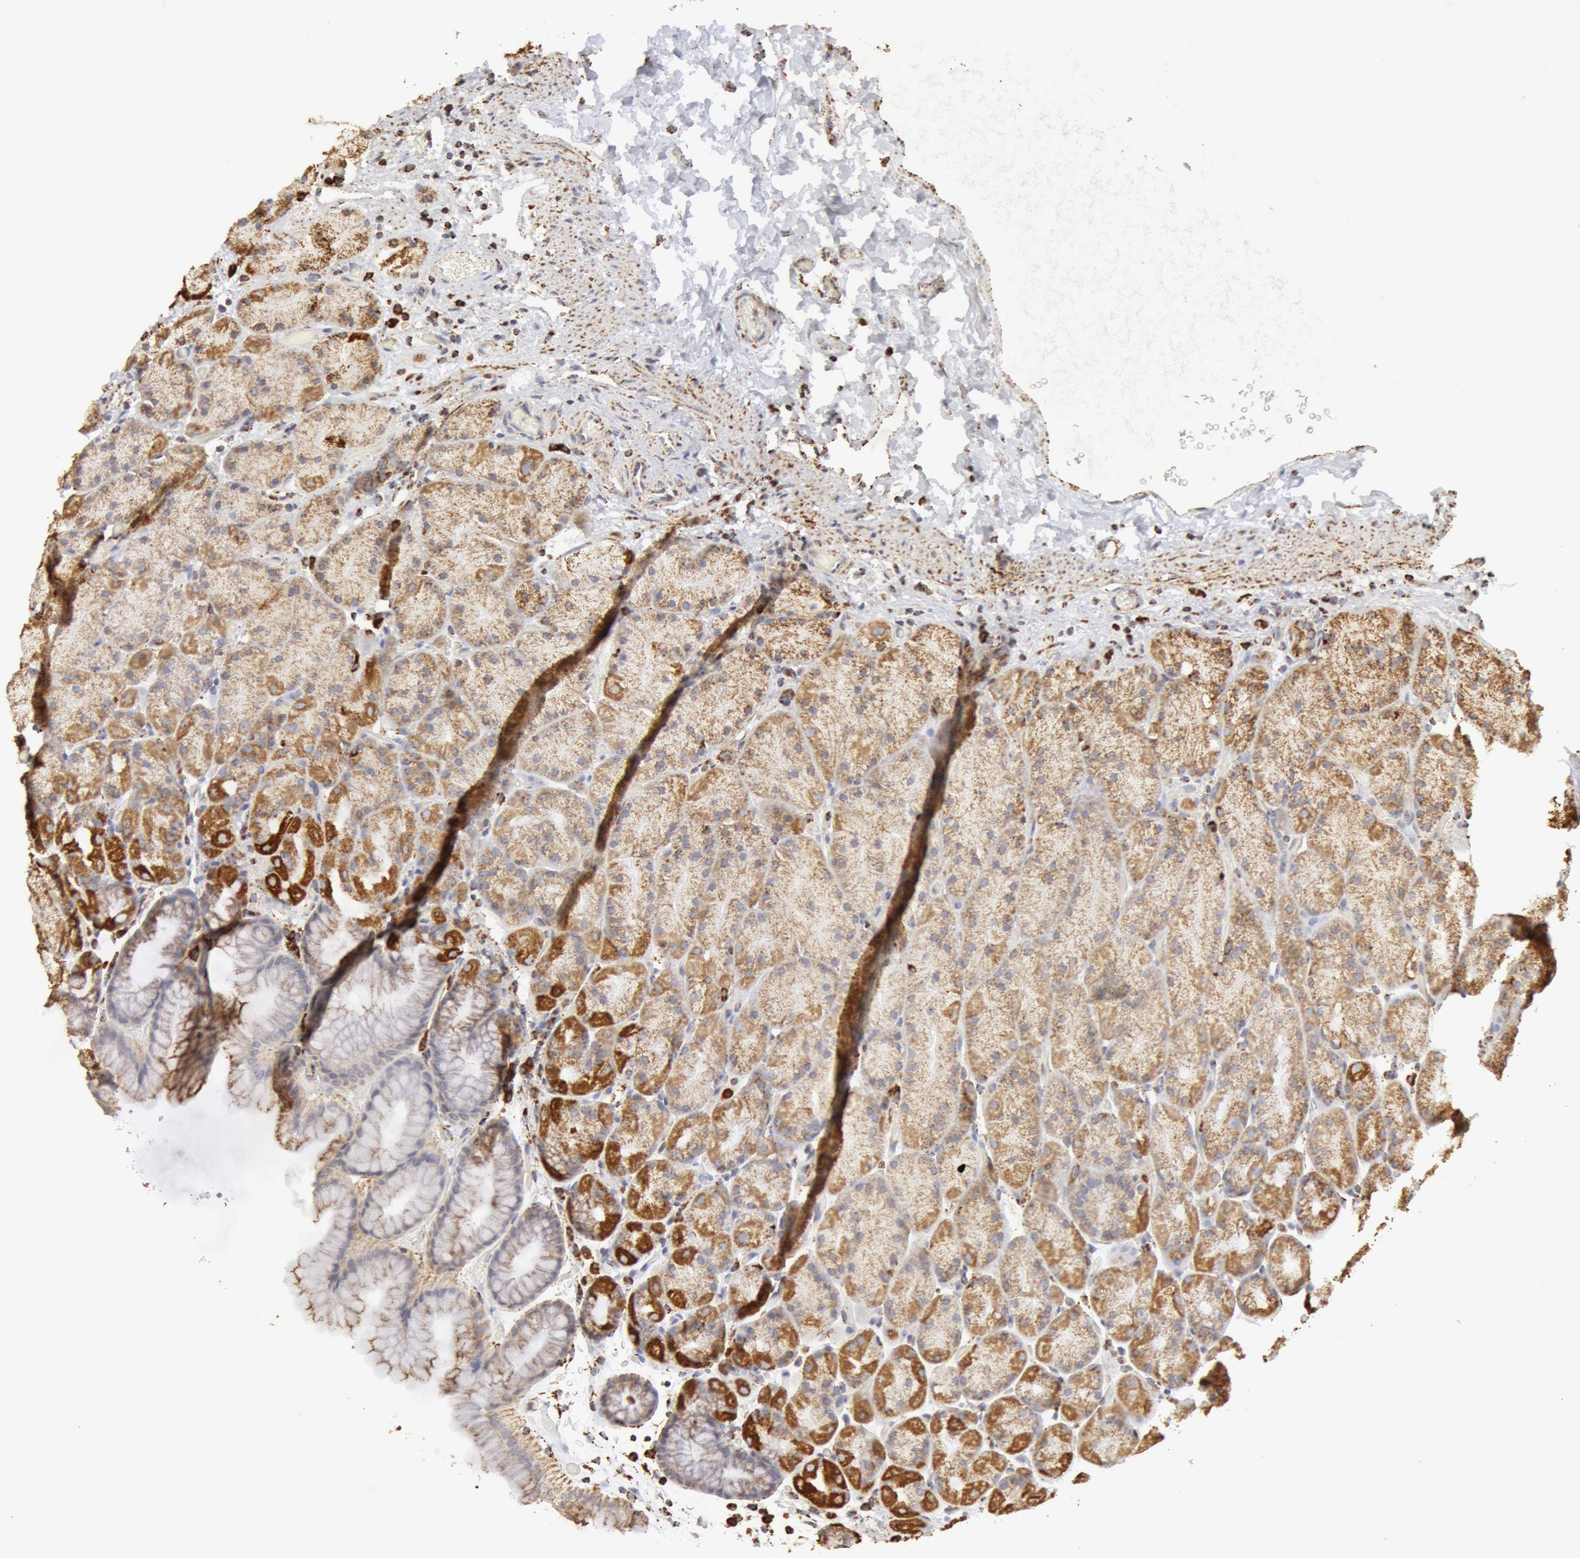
{"staining": {"intensity": "strong", "quantity": ">75%", "location": "cytoplasmic/membranous"}, "tissue": "stomach", "cell_type": "Glandular cells", "image_type": "normal", "snomed": [{"axis": "morphology", "description": "Normal tissue, NOS"}, {"axis": "topography", "description": "Stomach, upper"}], "caption": "Immunohistochemistry (IHC) image of normal stomach stained for a protein (brown), which demonstrates high levels of strong cytoplasmic/membranous staining in approximately >75% of glandular cells.", "gene": "ATP5F1B", "patient": {"sex": "male", "age": 47}}